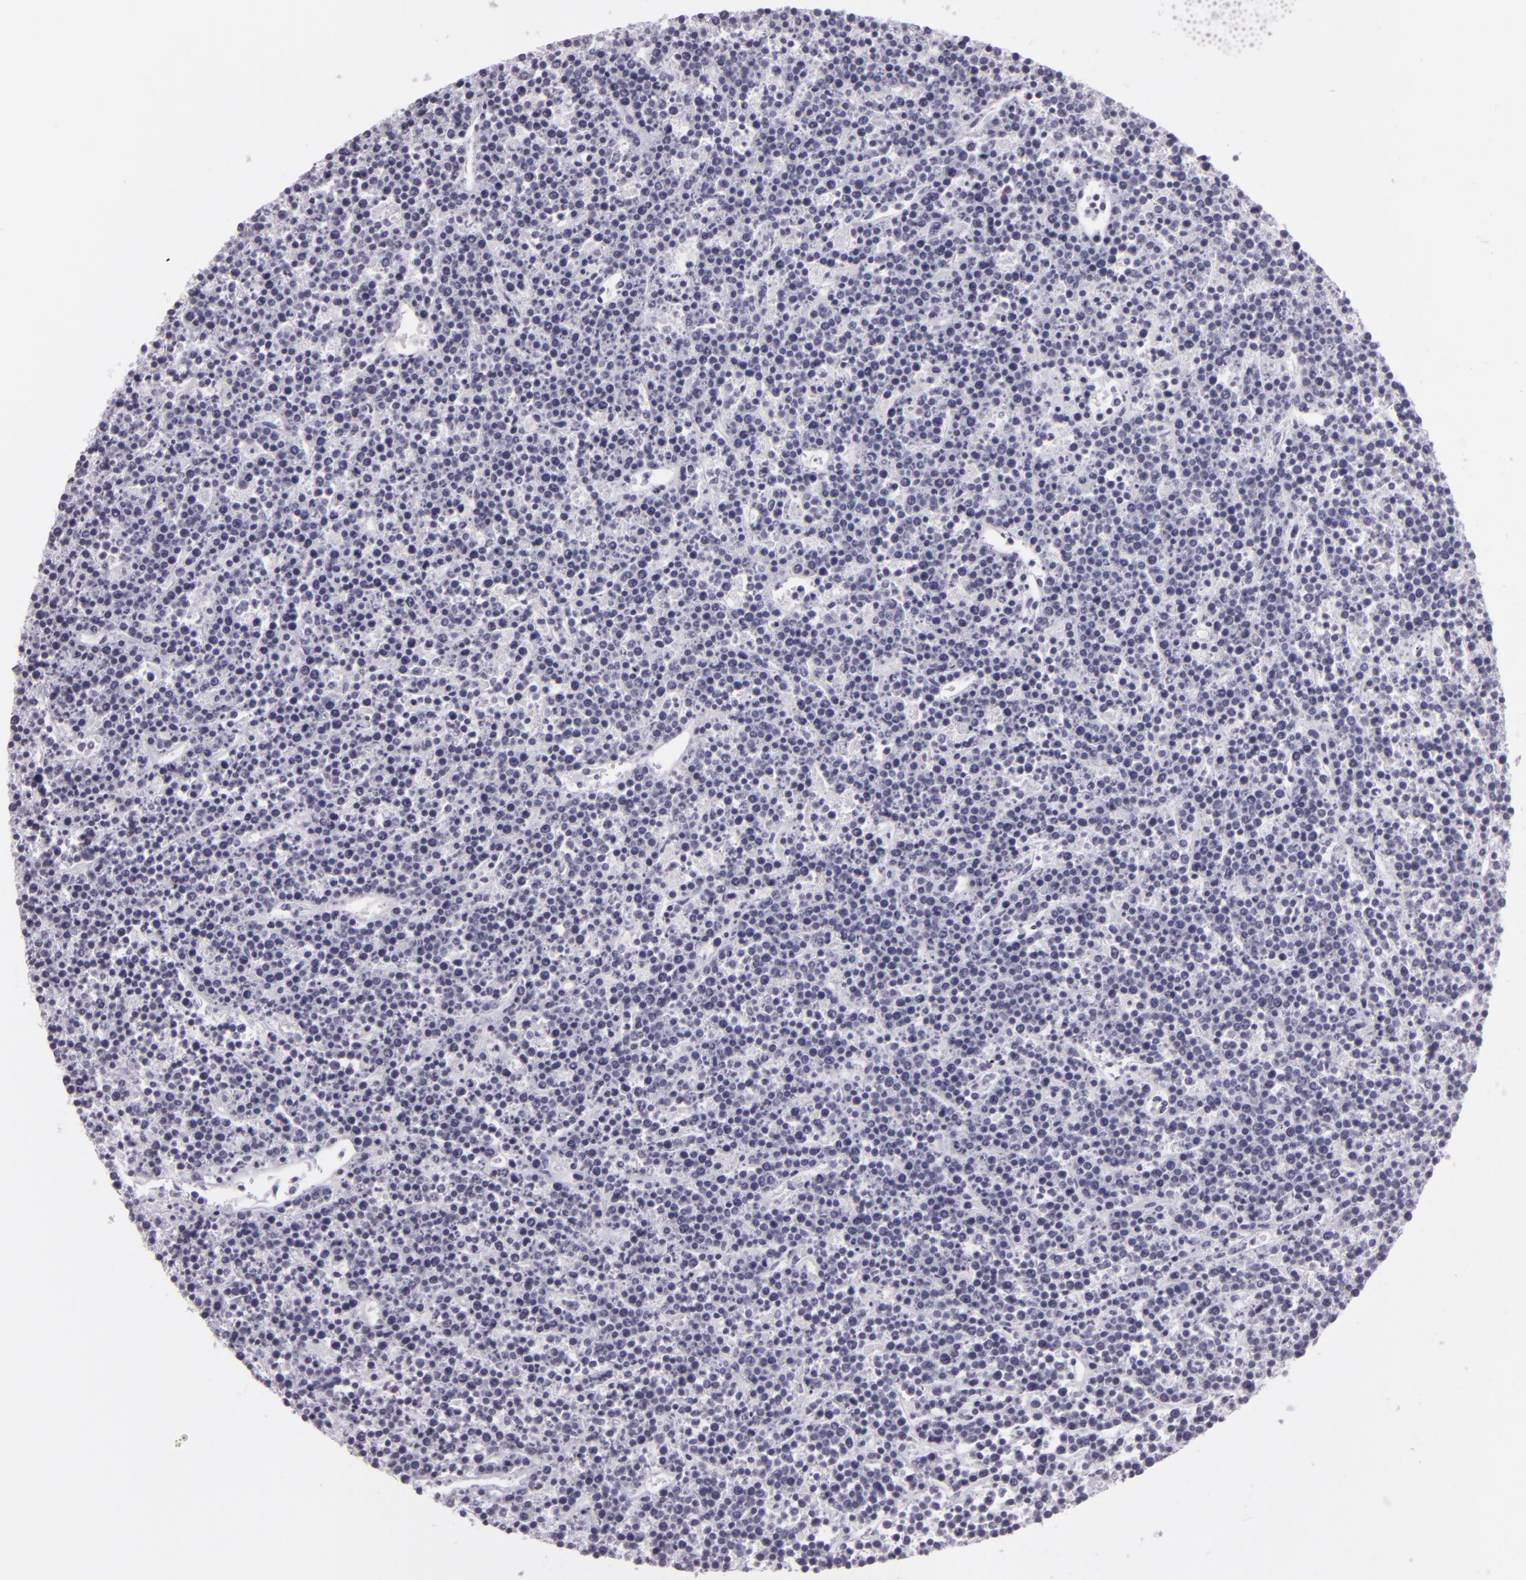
{"staining": {"intensity": "negative", "quantity": "none", "location": "none"}, "tissue": "lymphoma", "cell_type": "Tumor cells", "image_type": "cancer", "snomed": [{"axis": "morphology", "description": "Malignant lymphoma, non-Hodgkin's type, High grade"}, {"axis": "topography", "description": "Ovary"}], "caption": "Tumor cells are negative for brown protein staining in high-grade malignant lymphoma, non-Hodgkin's type.", "gene": "MCM3", "patient": {"sex": "female", "age": 56}}